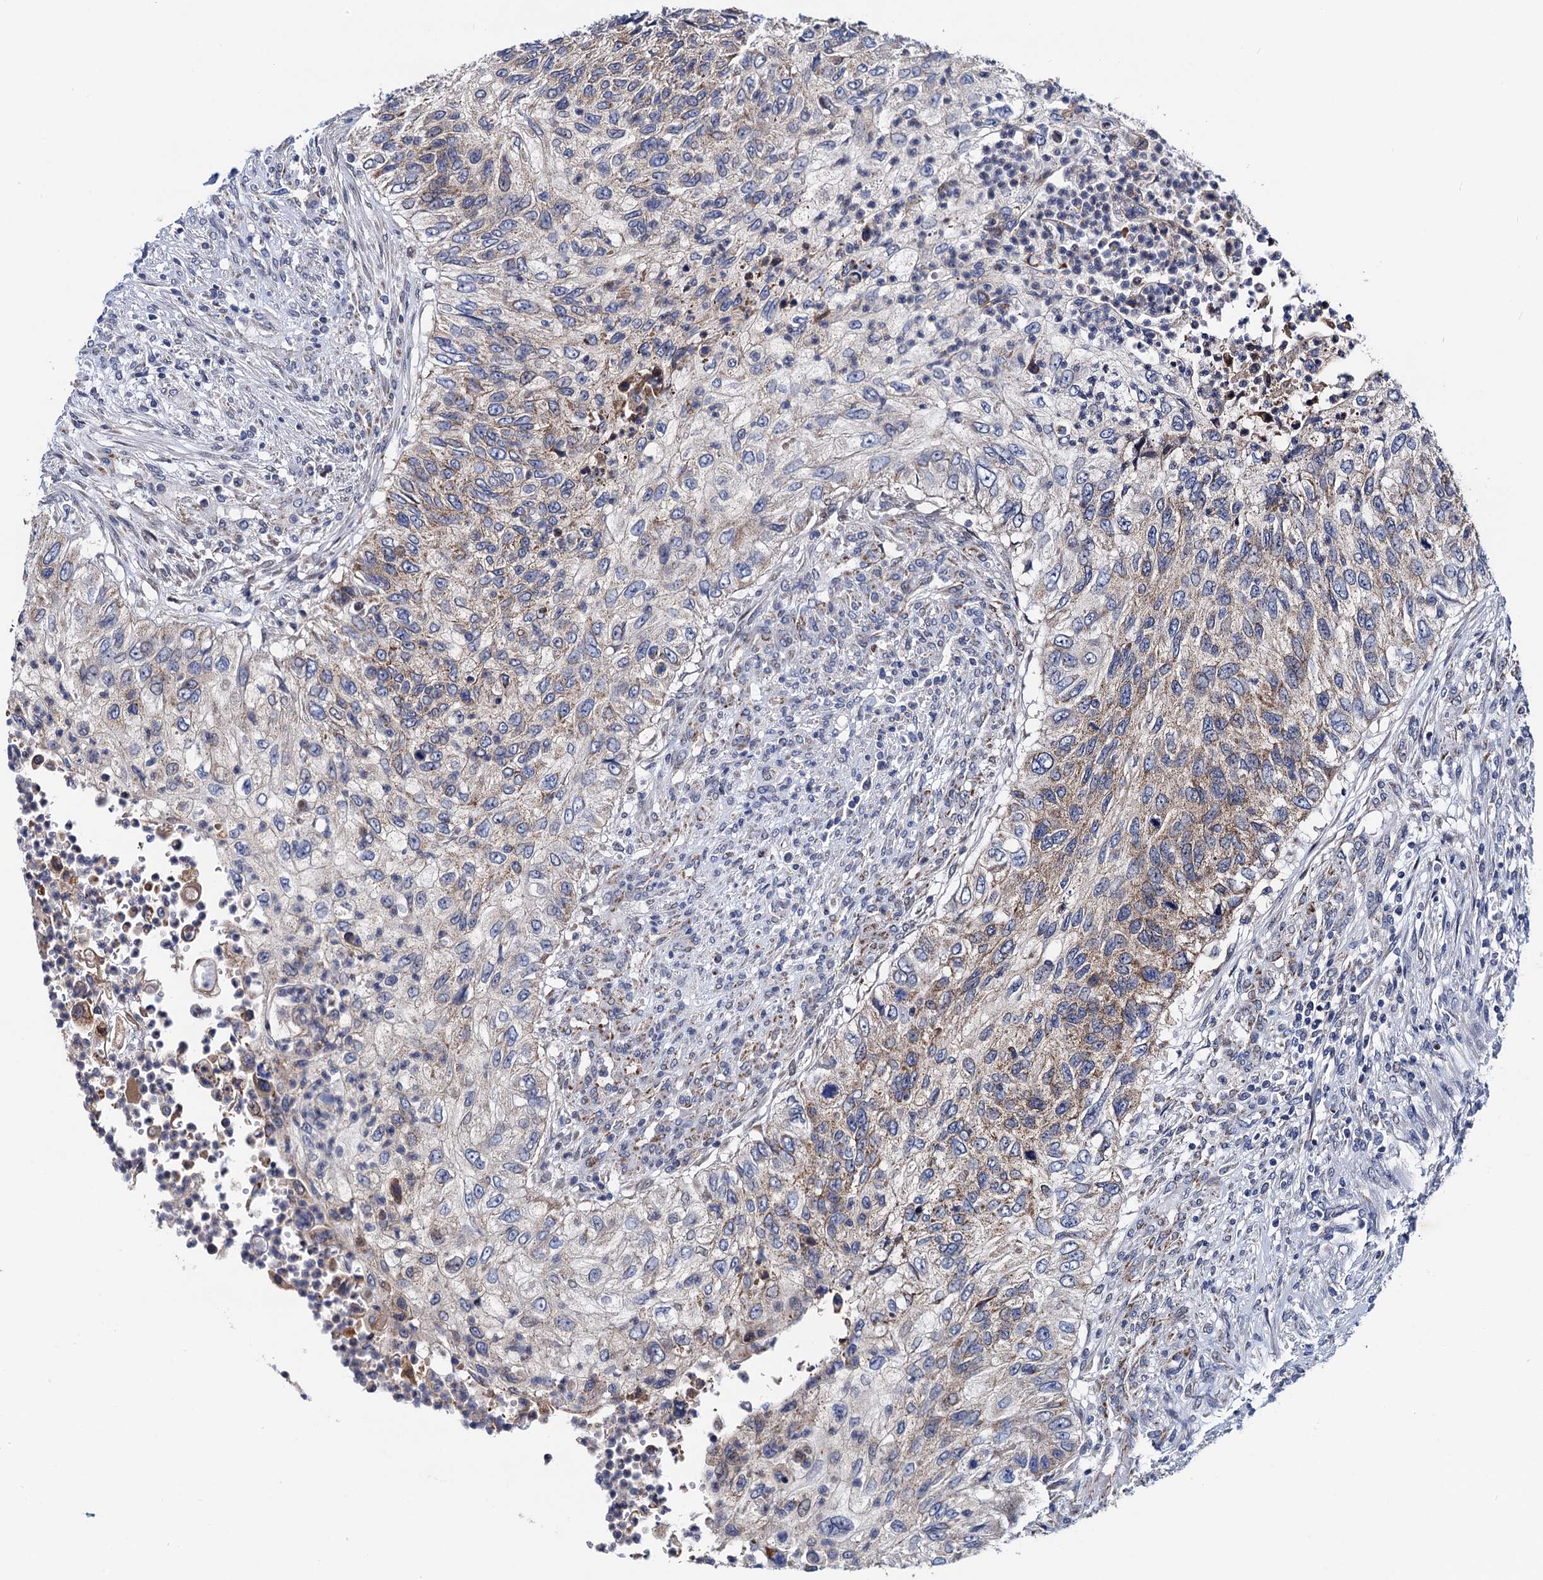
{"staining": {"intensity": "weak", "quantity": "<25%", "location": "cytoplasmic/membranous"}, "tissue": "urothelial cancer", "cell_type": "Tumor cells", "image_type": "cancer", "snomed": [{"axis": "morphology", "description": "Urothelial carcinoma, High grade"}, {"axis": "topography", "description": "Urinary bladder"}], "caption": "Immunohistochemistry of urothelial carcinoma (high-grade) reveals no positivity in tumor cells. (DAB IHC, high magnification).", "gene": "PTCD3", "patient": {"sex": "female", "age": 60}}